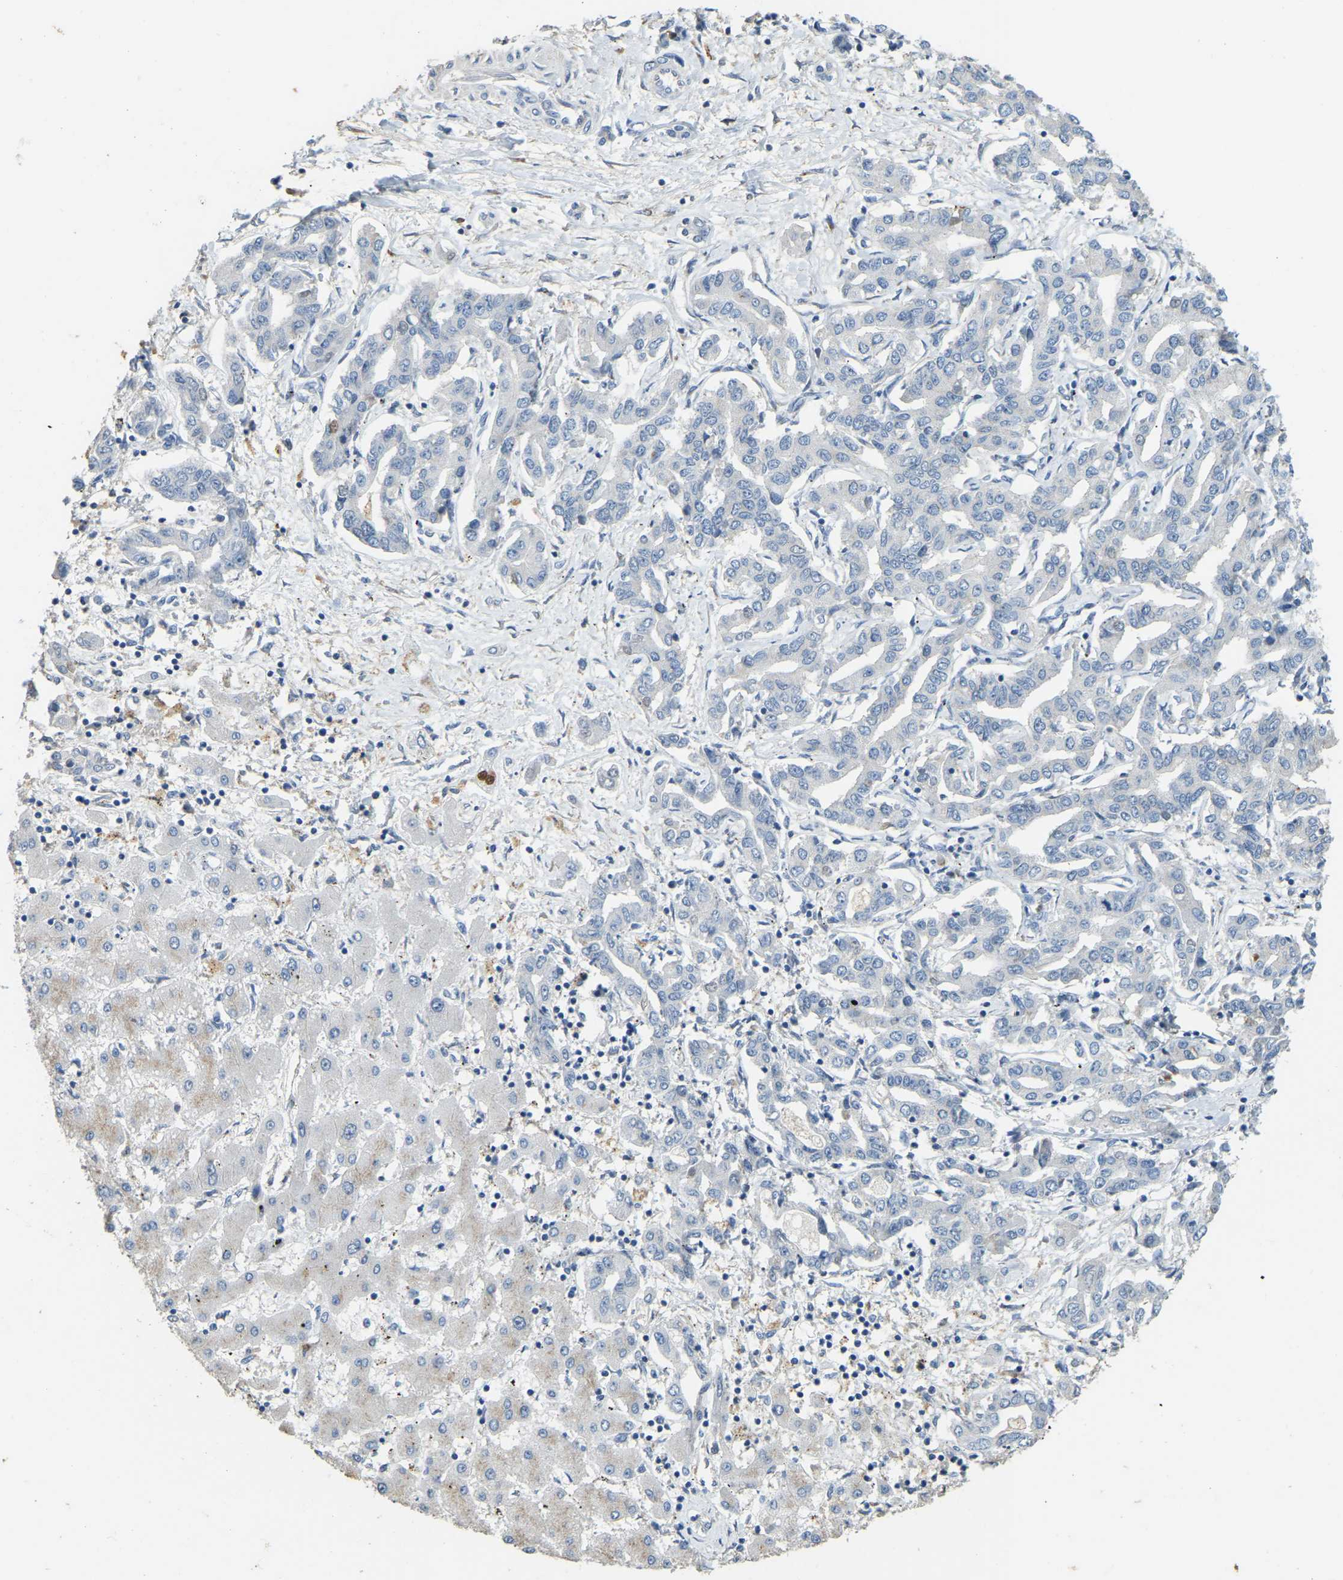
{"staining": {"intensity": "negative", "quantity": "none", "location": "none"}, "tissue": "liver cancer", "cell_type": "Tumor cells", "image_type": "cancer", "snomed": [{"axis": "morphology", "description": "Cholangiocarcinoma"}, {"axis": "topography", "description": "Liver"}], "caption": "Micrograph shows no protein expression in tumor cells of cholangiocarcinoma (liver) tissue.", "gene": "FAM174A", "patient": {"sex": "male", "age": 59}}